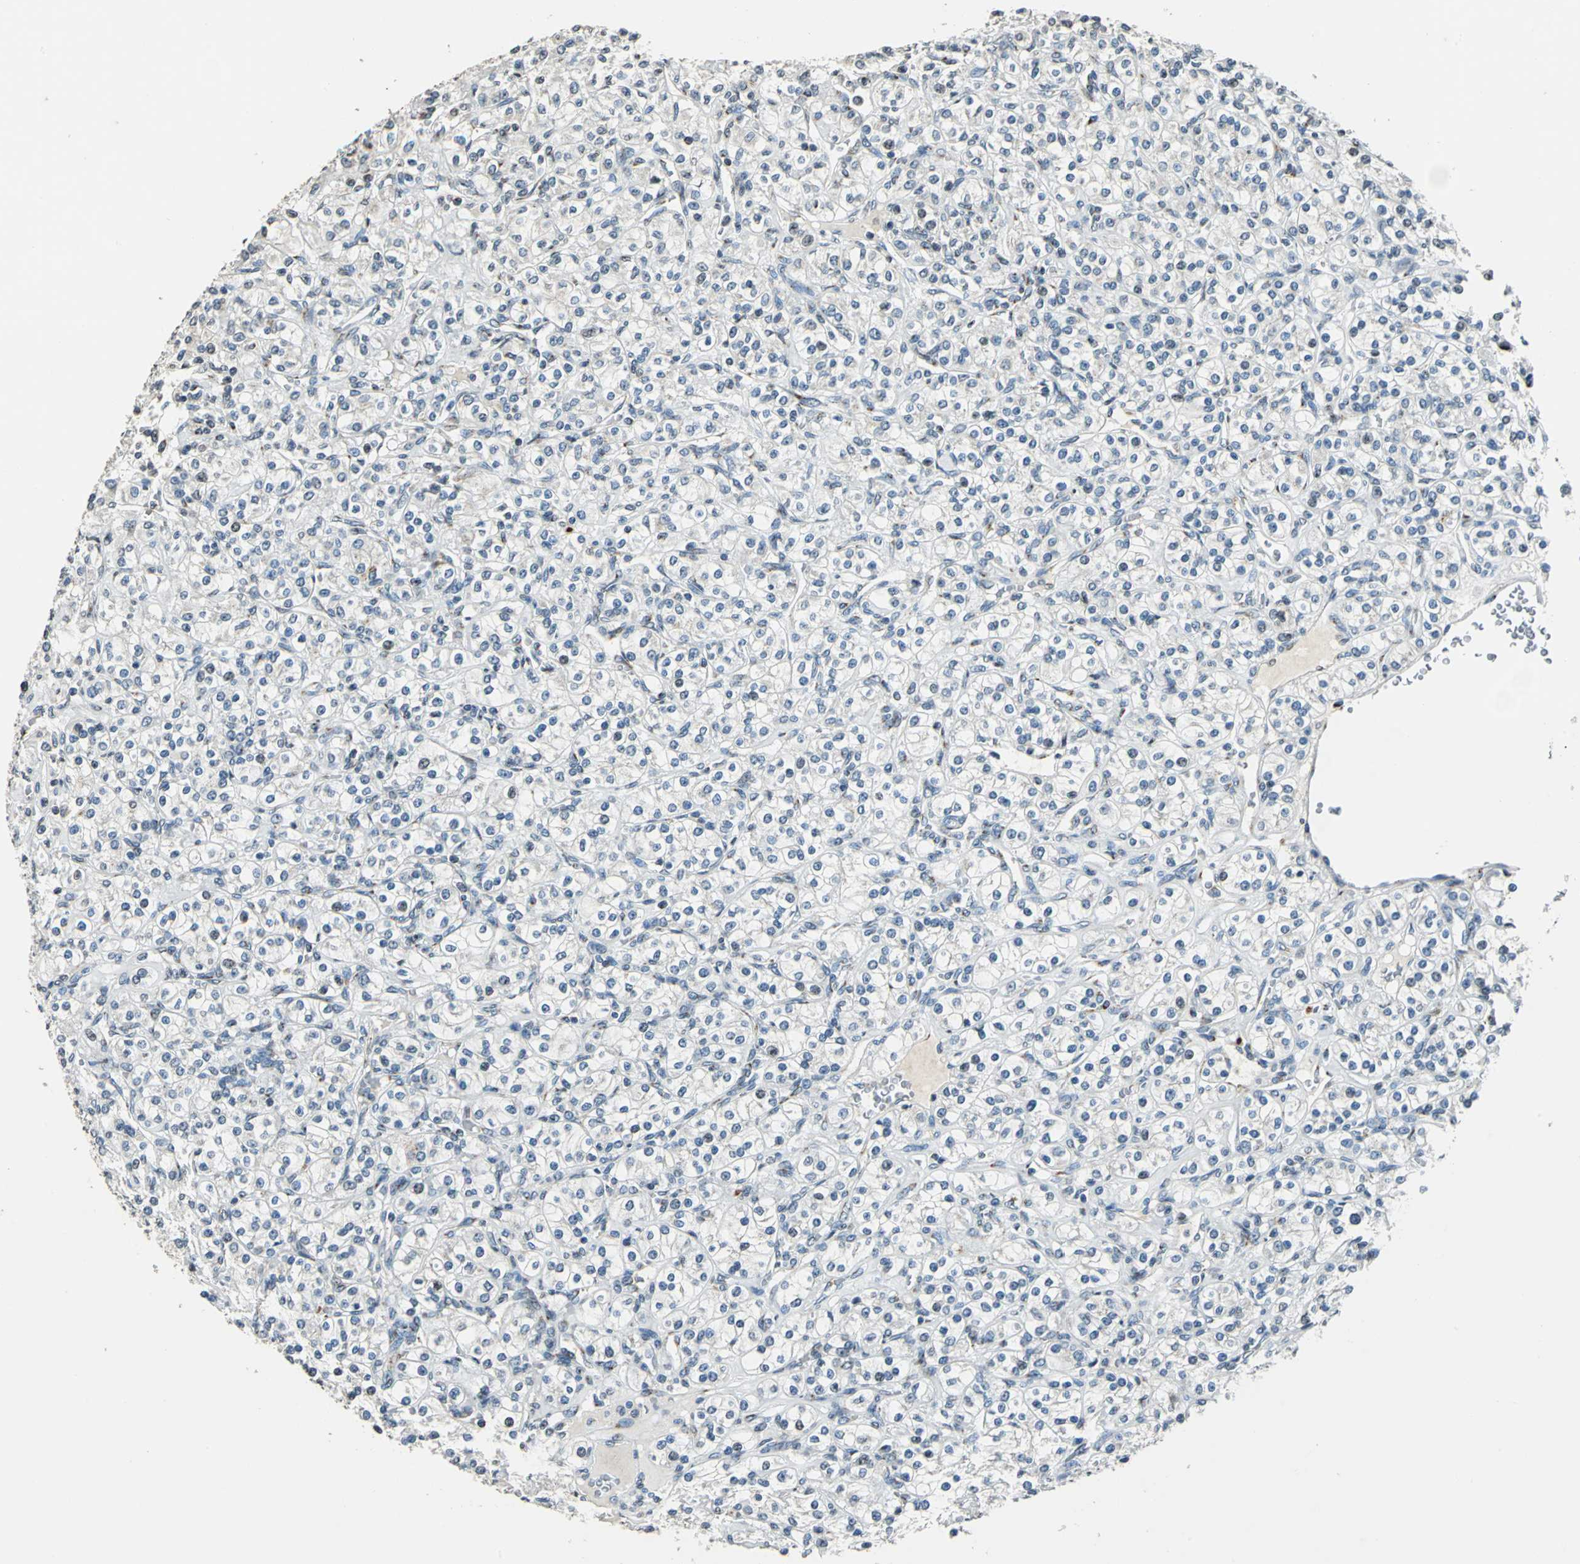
{"staining": {"intensity": "negative", "quantity": "none", "location": "none"}, "tissue": "renal cancer", "cell_type": "Tumor cells", "image_type": "cancer", "snomed": [{"axis": "morphology", "description": "Adenocarcinoma, NOS"}, {"axis": "topography", "description": "Kidney"}], "caption": "Tumor cells are negative for protein expression in human renal cancer.", "gene": "TMEM115", "patient": {"sex": "male", "age": 77}}